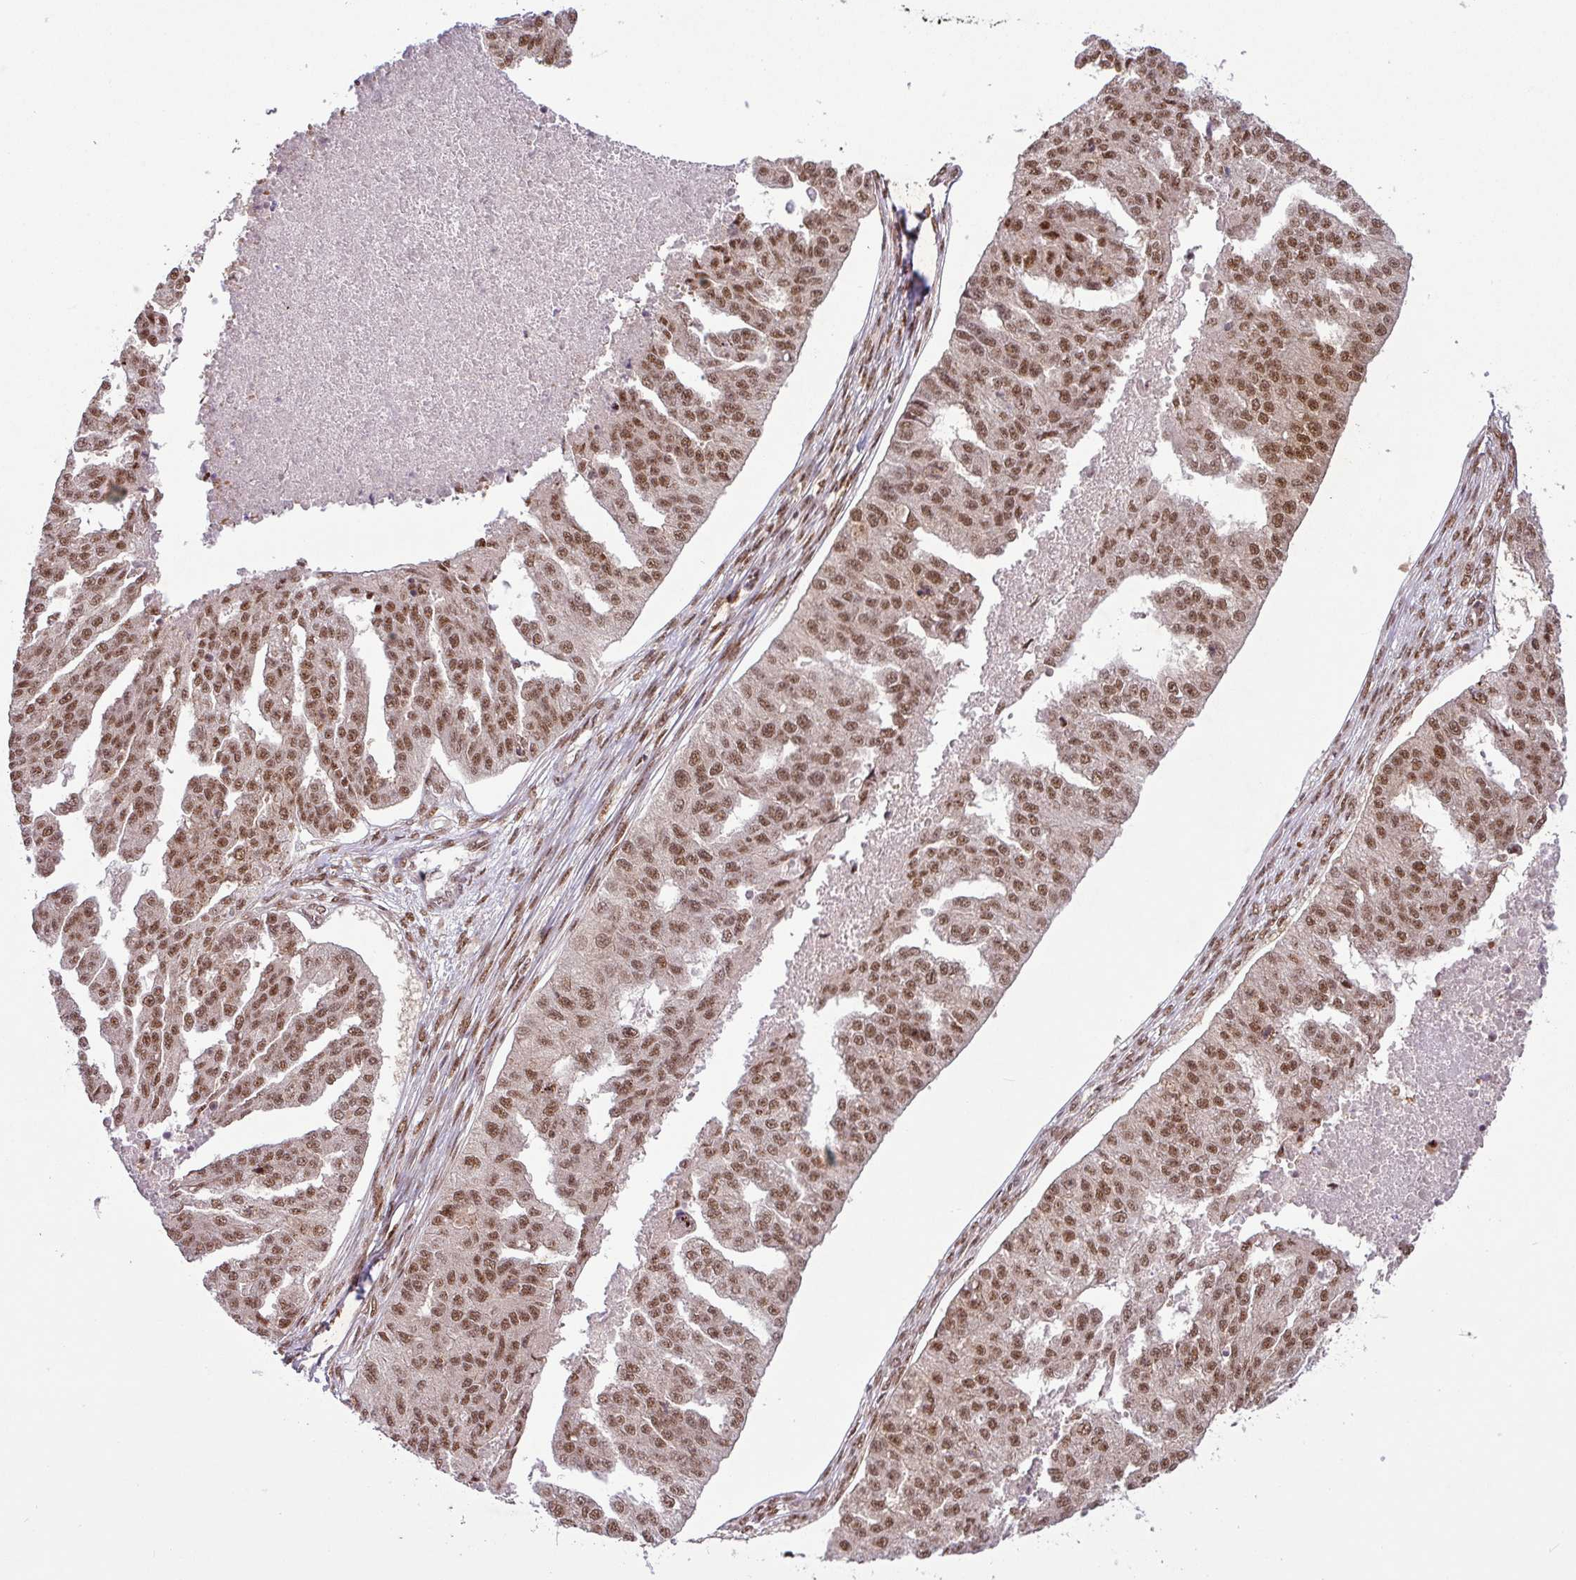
{"staining": {"intensity": "moderate", "quantity": ">75%", "location": "nuclear"}, "tissue": "ovarian cancer", "cell_type": "Tumor cells", "image_type": "cancer", "snomed": [{"axis": "morphology", "description": "Cystadenocarcinoma, serous, NOS"}, {"axis": "topography", "description": "Ovary"}], "caption": "Human ovarian serous cystadenocarcinoma stained with a brown dye reveals moderate nuclear positive positivity in about >75% of tumor cells.", "gene": "SRSF2", "patient": {"sex": "female", "age": 58}}